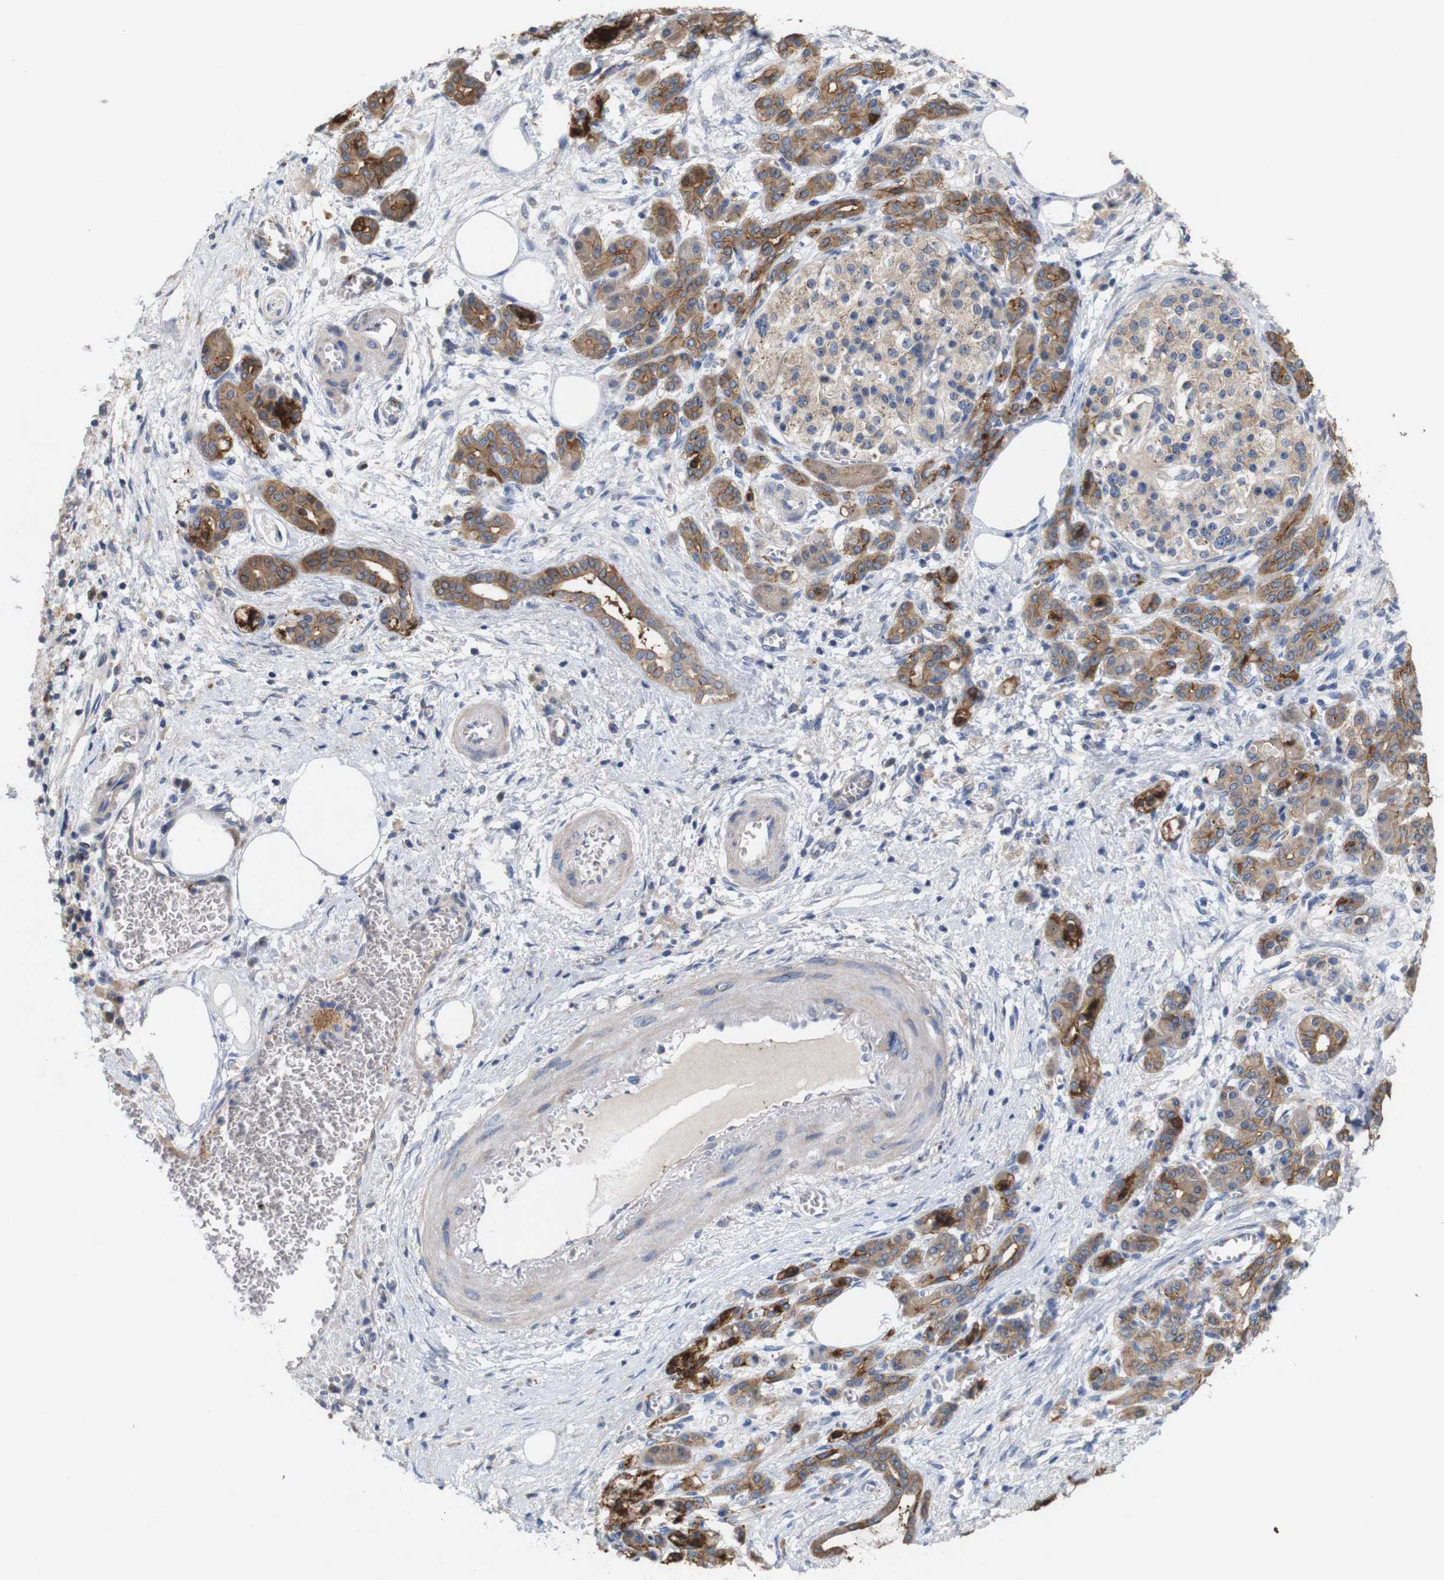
{"staining": {"intensity": "moderate", "quantity": ">75%", "location": "cytoplasmic/membranous"}, "tissue": "pancreatic cancer", "cell_type": "Tumor cells", "image_type": "cancer", "snomed": [{"axis": "morphology", "description": "Adenocarcinoma, NOS"}, {"axis": "topography", "description": "Pancreas"}], "caption": "Protein positivity by immunohistochemistry exhibits moderate cytoplasmic/membranous positivity in about >75% of tumor cells in pancreatic cancer (adenocarcinoma).", "gene": "MYEOV", "patient": {"sex": "female", "age": 70}}